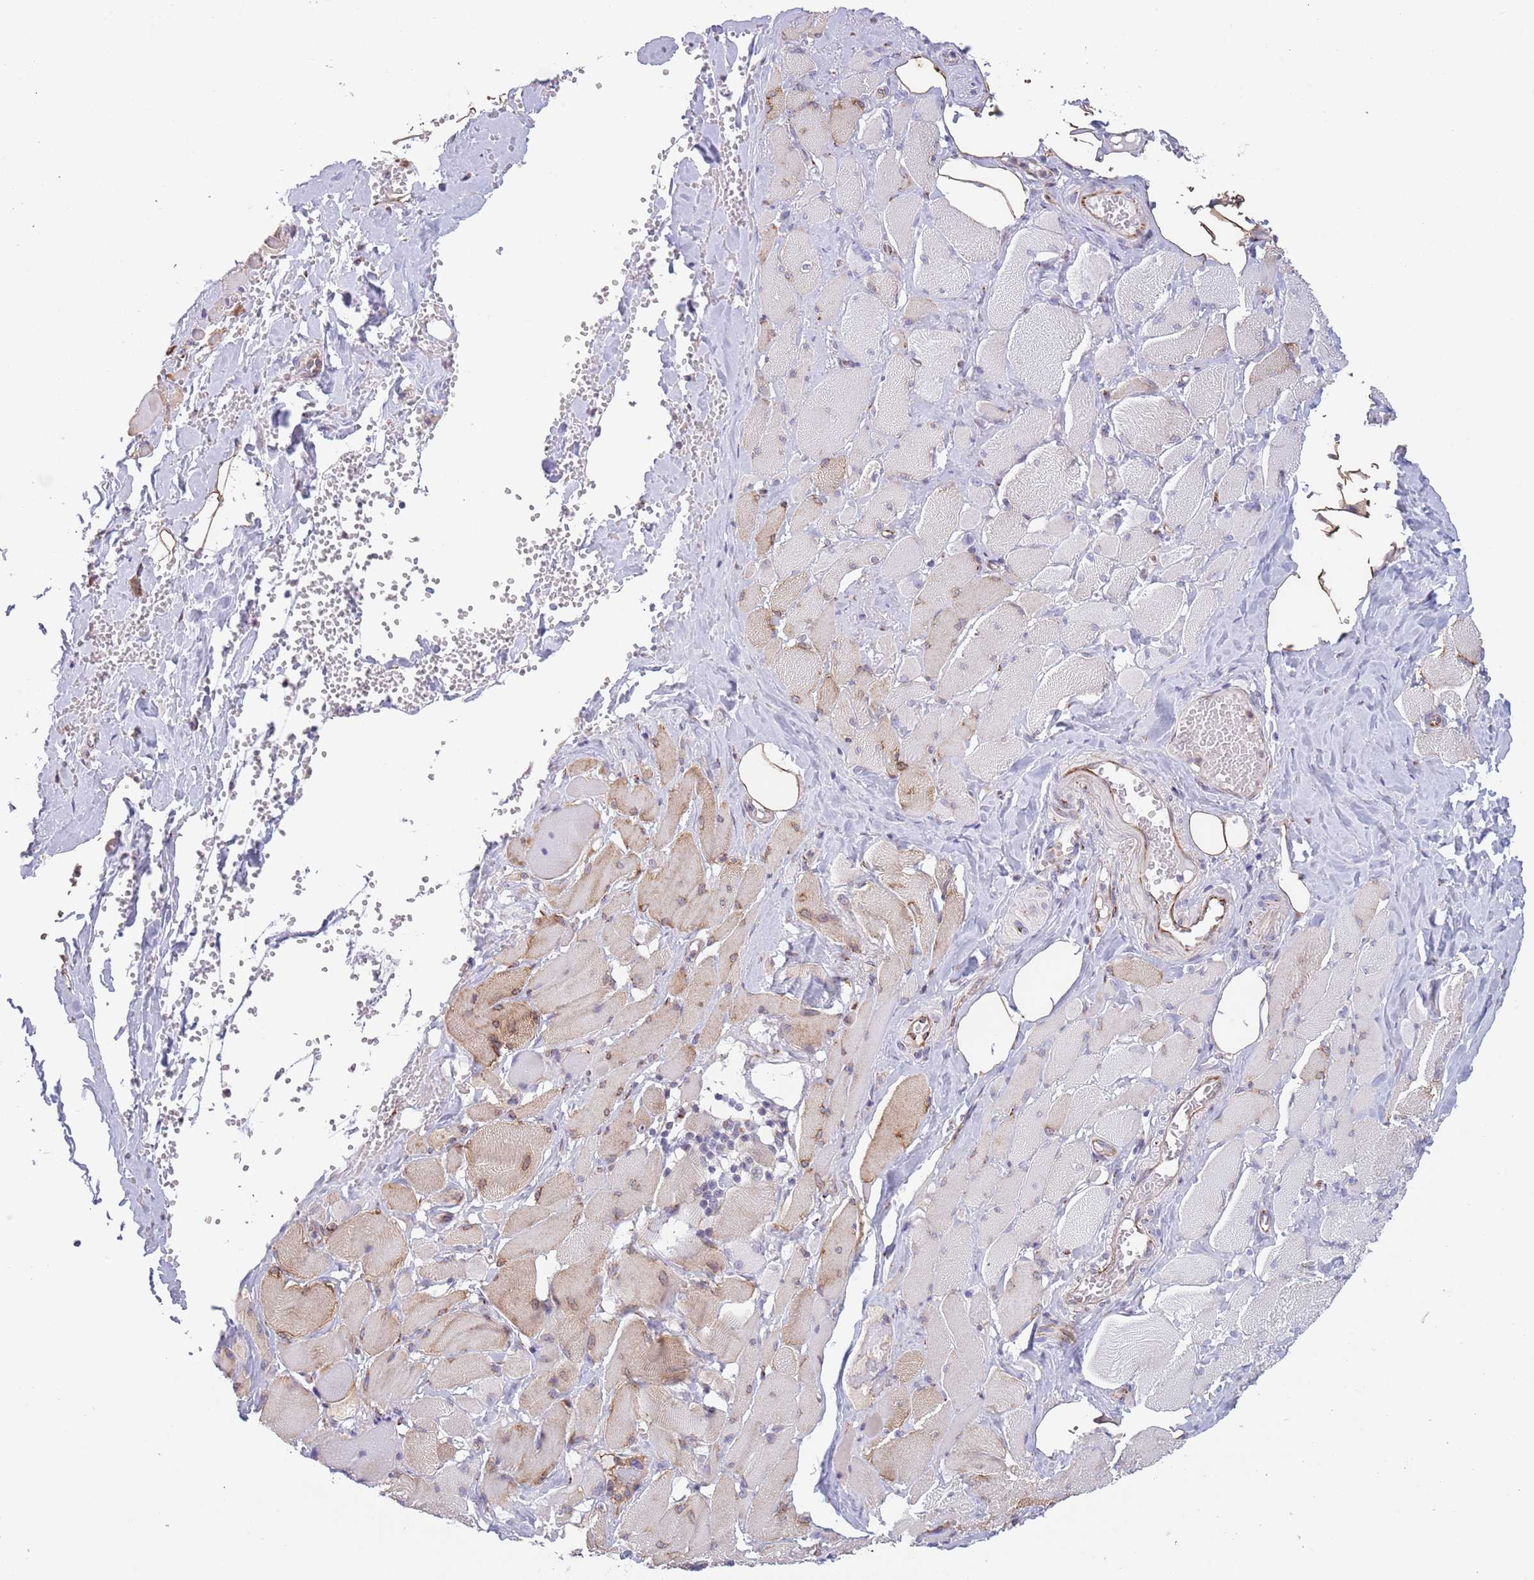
{"staining": {"intensity": "moderate", "quantity": "<25%", "location": "cytoplasmic/membranous"}, "tissue": "skeletal muscle", "cell_type": "Myocytes", "image_type": "normal", "snomed": [{"axis": "morphology", "description": "Normal tissue, NOS"}, {"axis": "morphology", "description": "Basal cell carcinoma"}, {"axis": "topography", "description": "Skeletal muscle"}], "caption": "Protein expression analysis of benign skeletal muscle demonstrates moderate cytoplasmic/membranous positivity in about <25% of myocytes.", "gene": "C20orf96", "patient": {"sex": "female", "age": 64}}